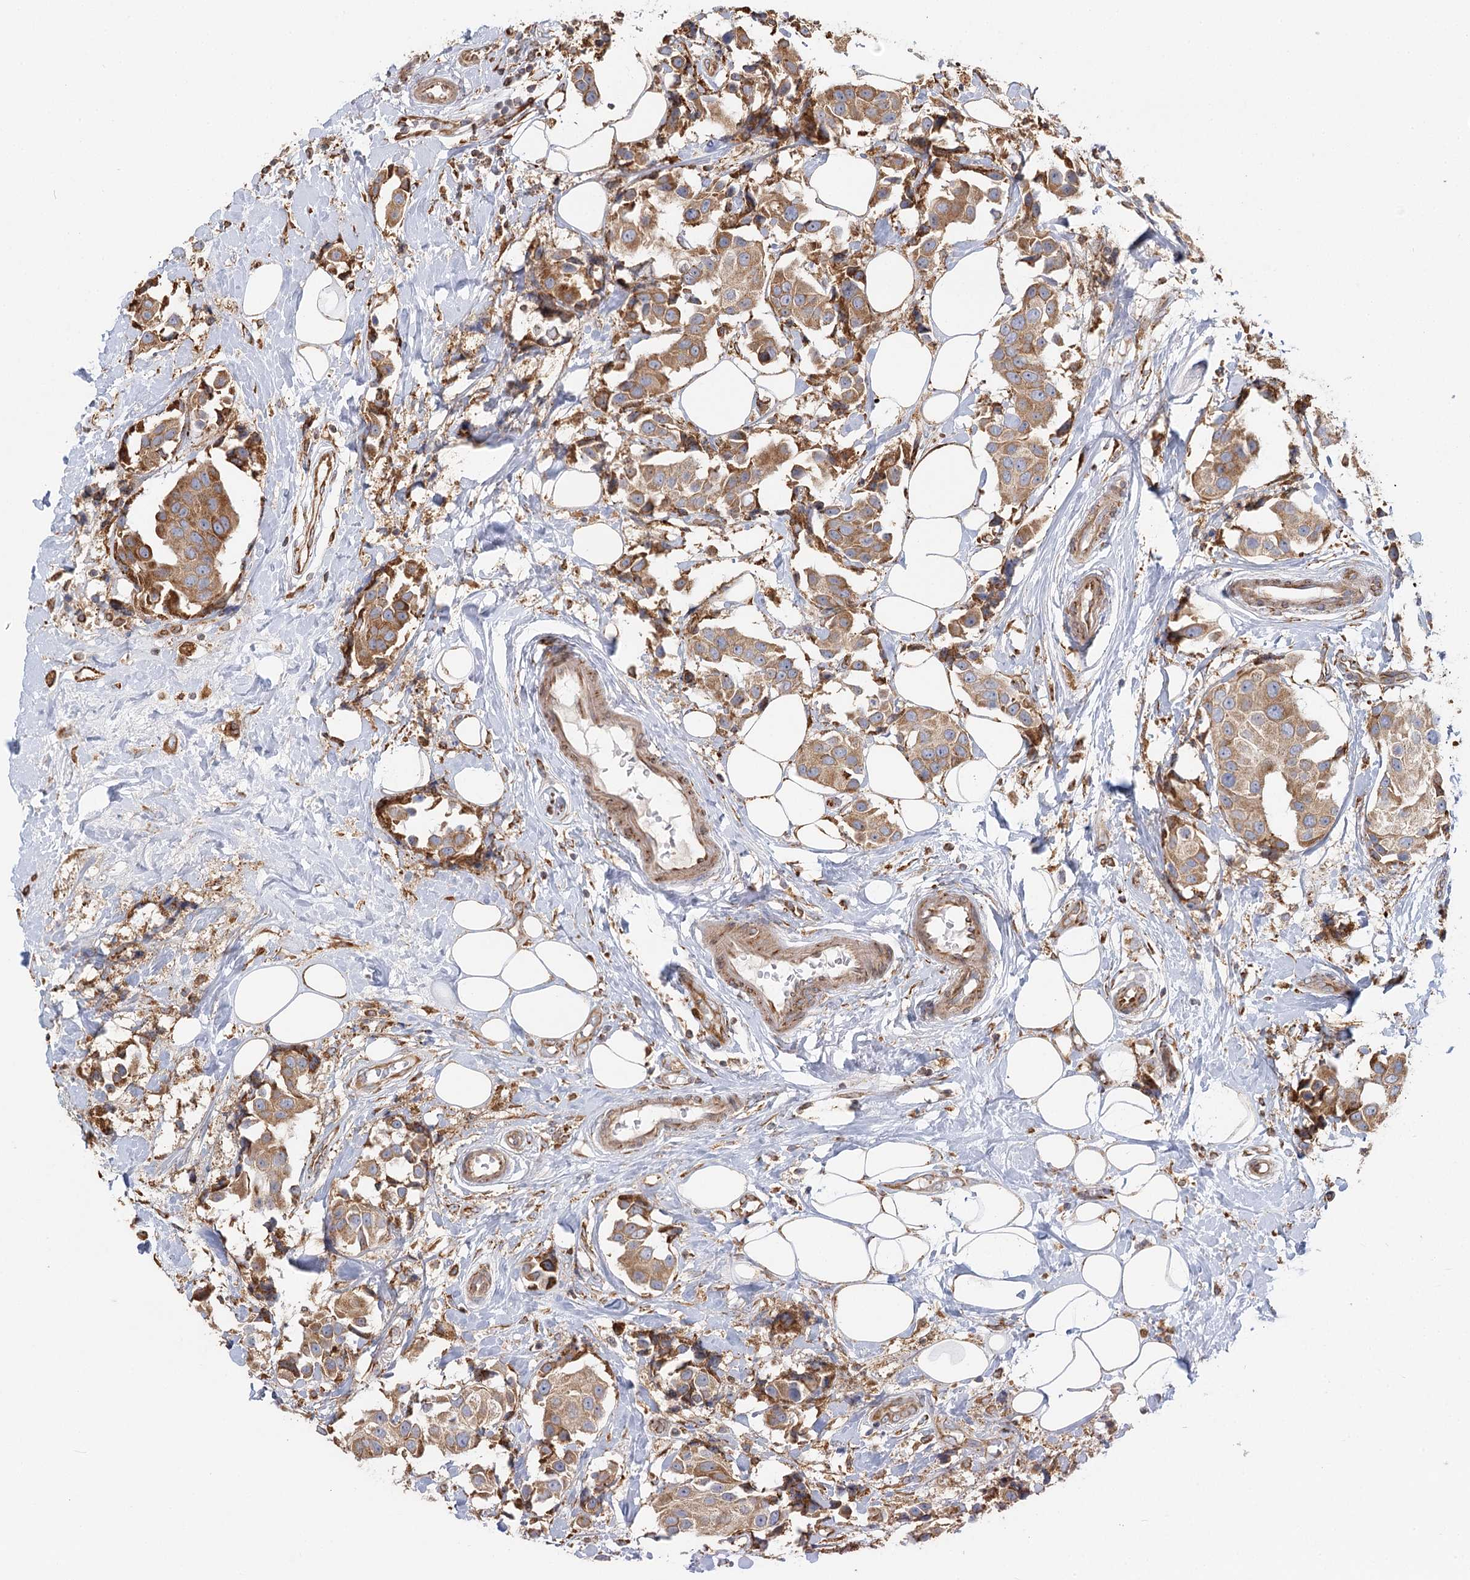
{"staining": {"intensity": "moderate", "quantity": ">75%", "location": "cytoplasmic/membranous"}, "tissue": "breast cancer", "cell_type": "Tumor cells", "image_type": "cancer", "snomed": [{"axis": "morphology", "description": "Normal tissue, NOS"}, {"axis": "morphology", "description": "Duct carcinoma"}, {"axis": "topography", "description": "Breast"}], "caption": "Breast cancer (infiltrating ductal carcinoma) tissue demonstrates moderate cytoplasmic/membranous staining in approximately >75% of tumor cells", "gene": "TAS1R1", "patient": {"sex": "female", "age": 39}}